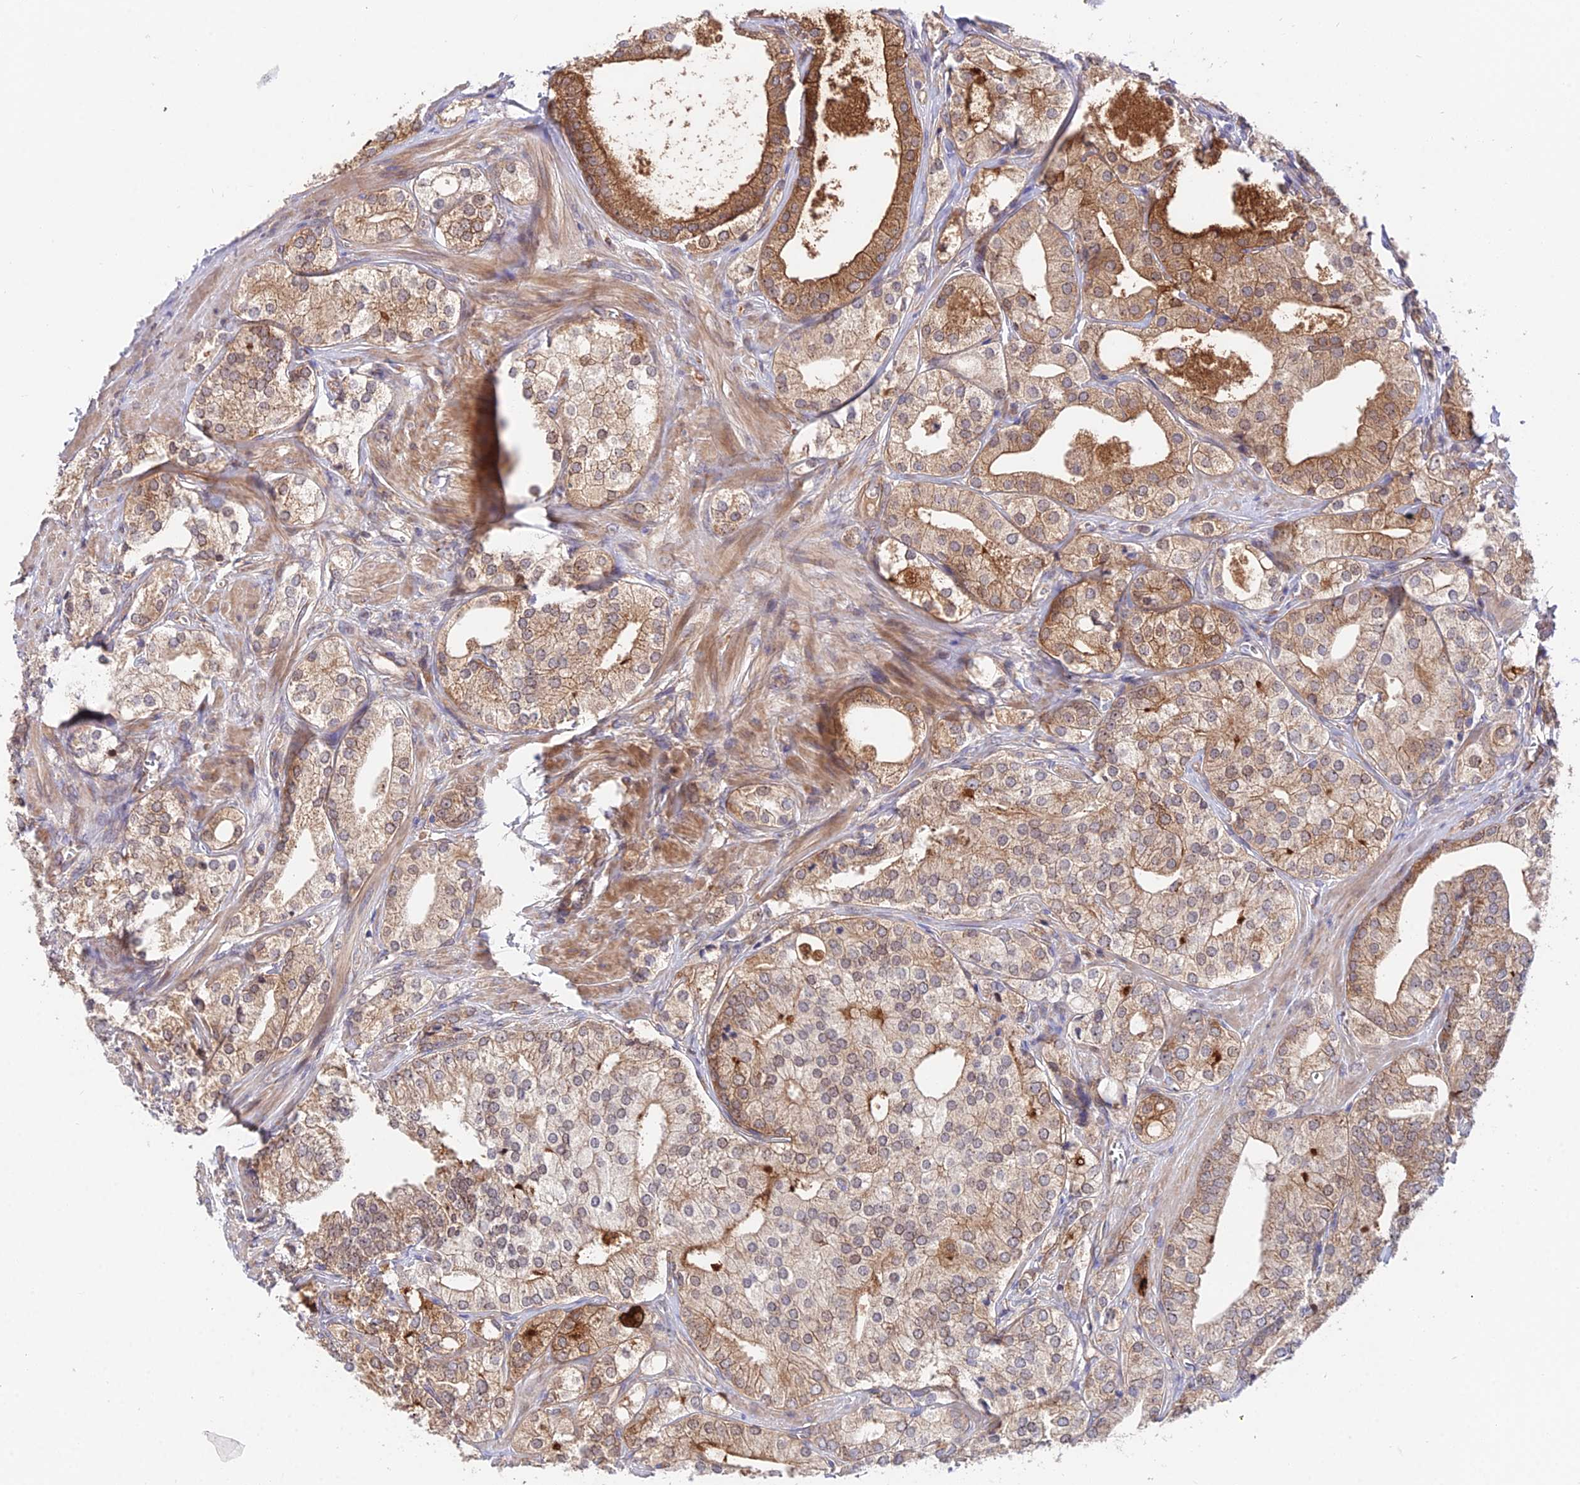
{"staining": {"intensity": "moderate", "quantity": ">75%", "location": "cytoplasmic/membranous,nuclear"}, "tissue": "prostate cancer", "cell_type": "Tumor cells", "image_type": "cancer", "snomed": [{"axis": "morphology", "description": "Adenocarcinoma, High grade"}, {"axis": "topography", "description": "Prostate"}], "caption": "This histopathology image displays immunohistochemistry (IHC) staining of human prostate cancer (high-grade adenocarcinoma), with medium moderate cytoplasmic/membranous and nuclear expression in approximately >75% of tumor cells.", "gene": "CDC37L1", "patient": {"sex": "male", "age": 50}}